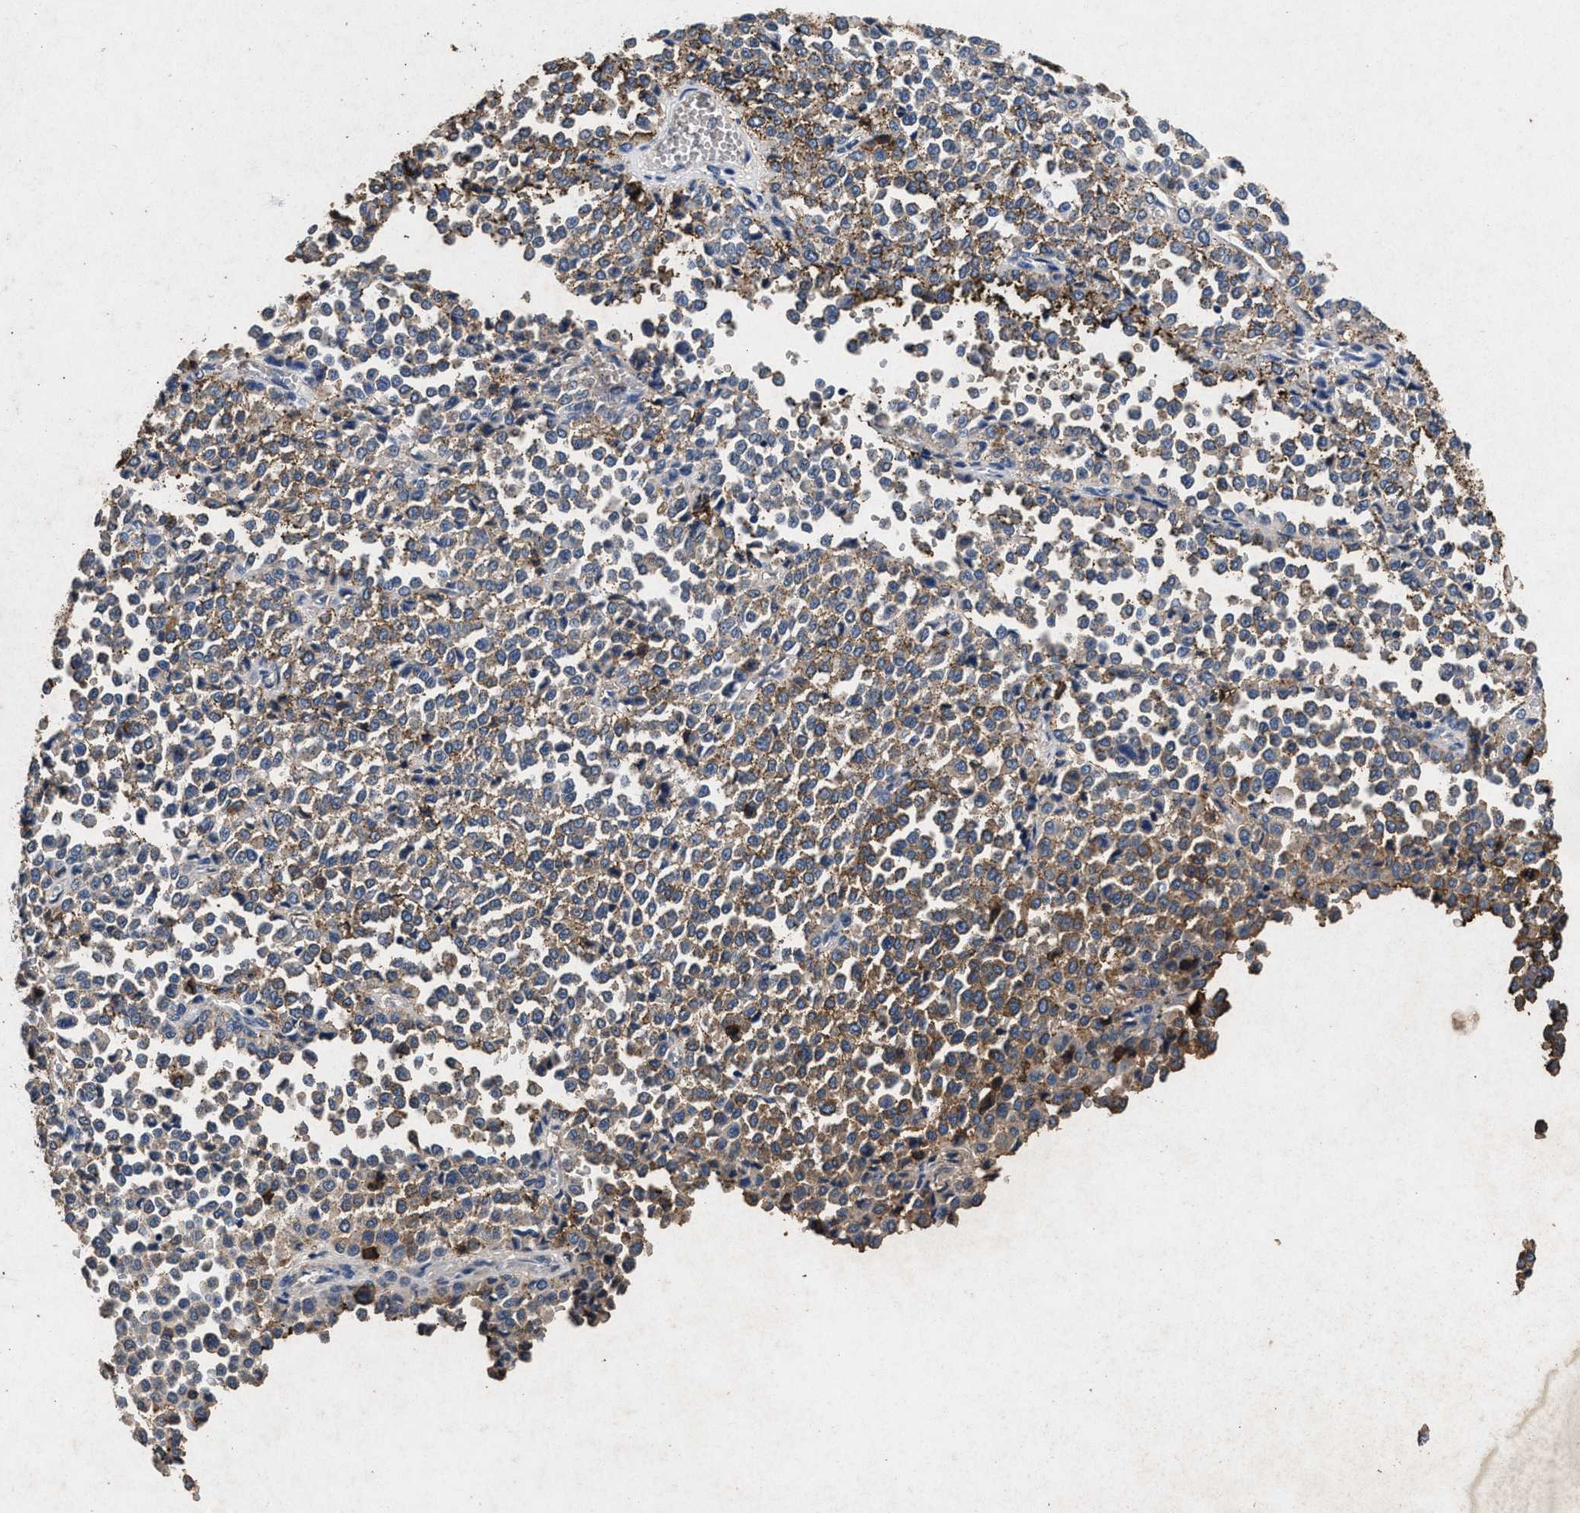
{"staining": {"intensity": "moderate", "quantity": "<25%", "location": "cytoplasmic/membranous"}, "tissue": "melanoma", "cell_type": "Tumor cells", "image_type": "cancer", "snomed": [{"axis": "morphology", "description": "Malignant melanoma, Metastatic site"}, {"axis": "topography", "description": "Pancreas"}], "caption": "A histopathology image of human malignant melanoma (metastatic site) stained for a protein shows moderate cytoplasmic/membranous brown staining in tumor cells. (DAB (3,3'-diaminobenzidine) IHC with brightfield microscopy, high magnification).", "gene": "LTB4R2", "patient": {"sex": "female", "age": 30}}